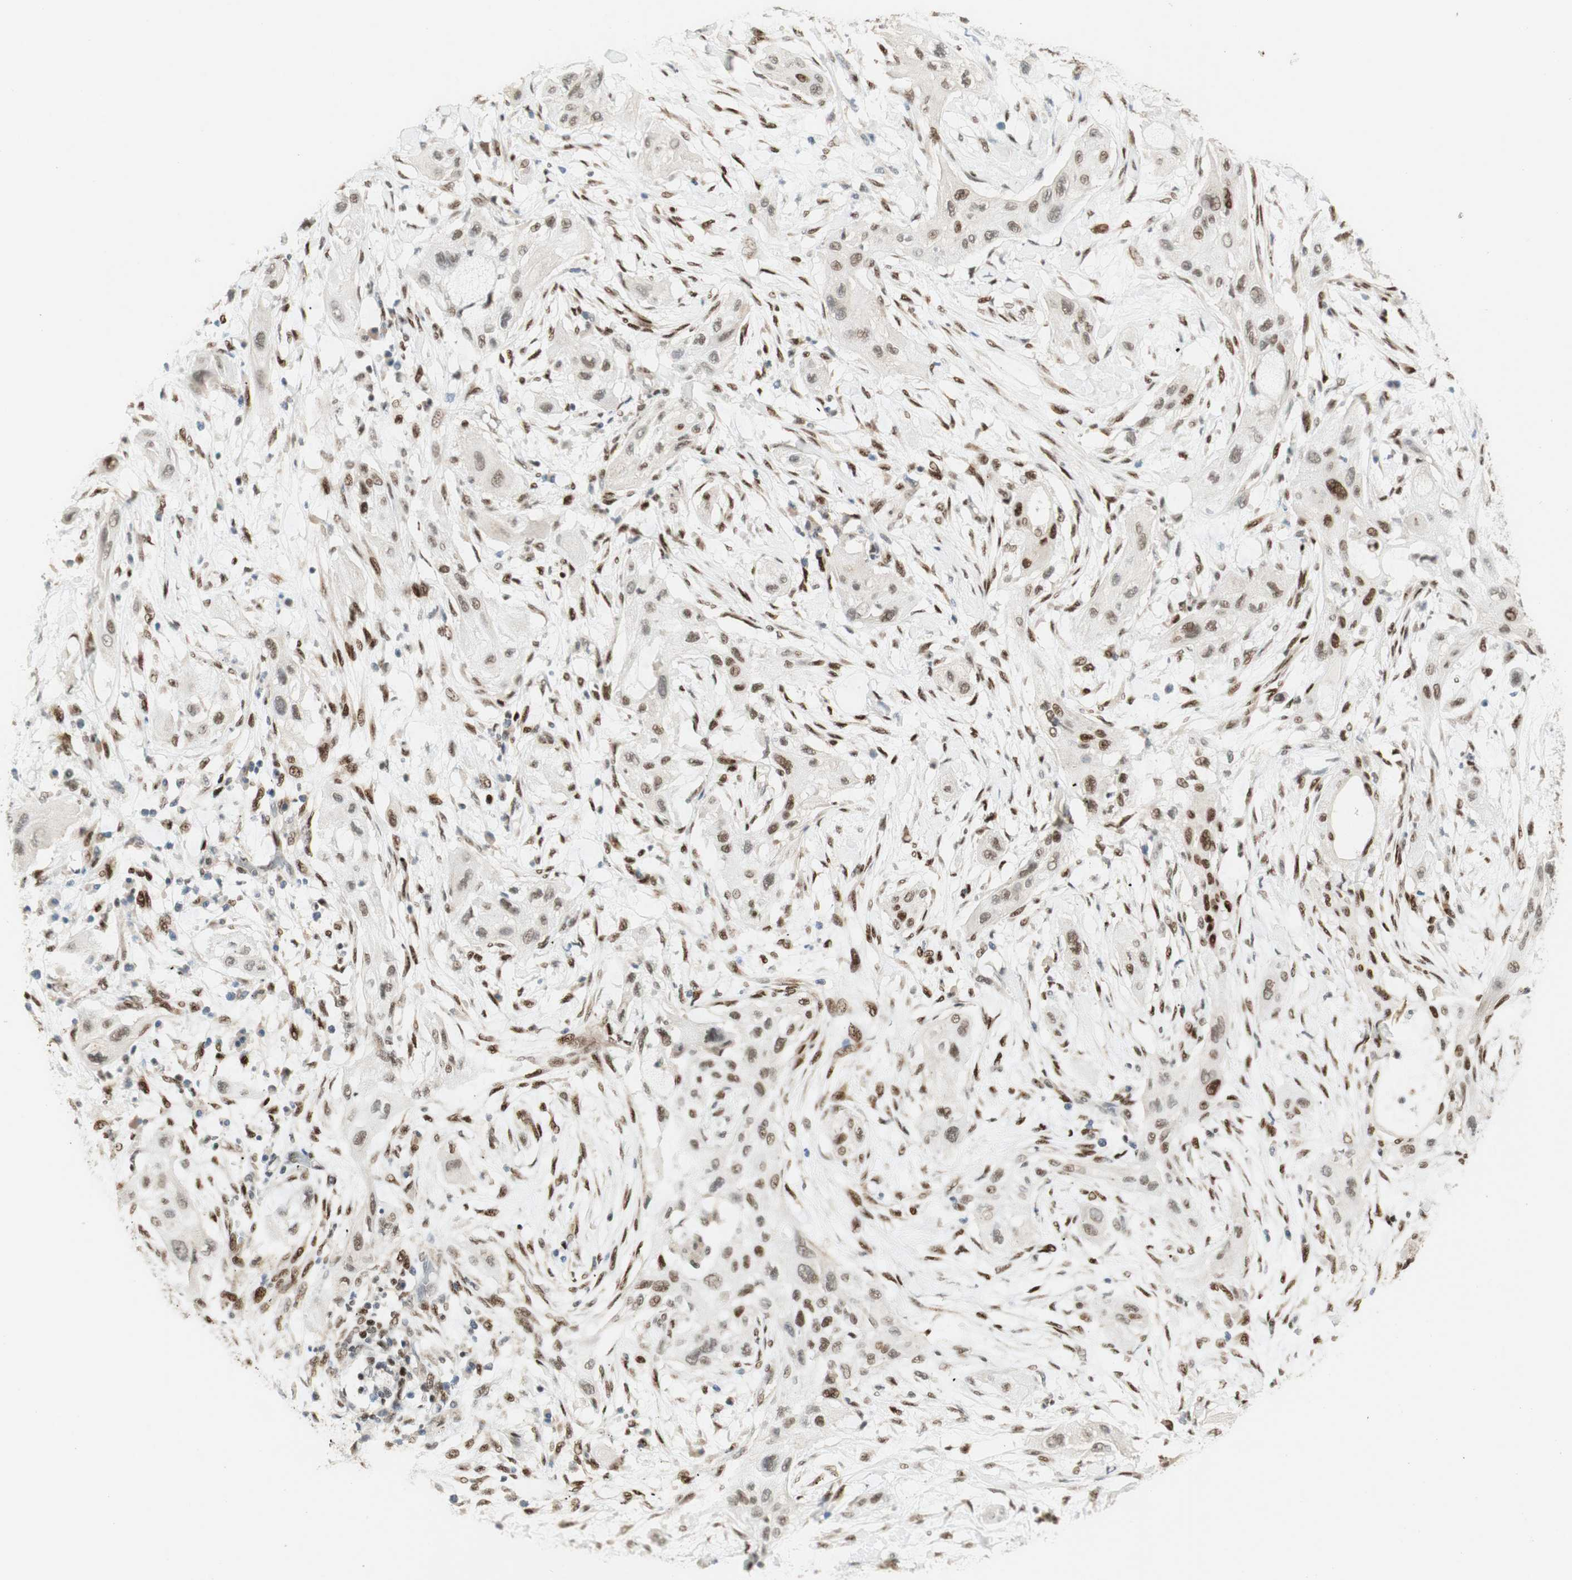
{"staining": {"intensity": "moderate", "quantity": ">75%", "location": "nuclear"}, "tissue": "lung cancer", "cell_type": "Tumor cells", "image_type": "cancer", "snomed": [{"axis": "morphology", "description": "Squamous cell carcinoma, NOS"}, {"axis": "topography", "description": "Lung"}], "caption": "There is medium levels of moderate nuclear expression in tumor cells of squamous cell carcinoma (lung), as demonstrated by immunohistochemical staining (brown color).", "gene": "FOXP1", "patient": {"sex": "female", "age": 47}}